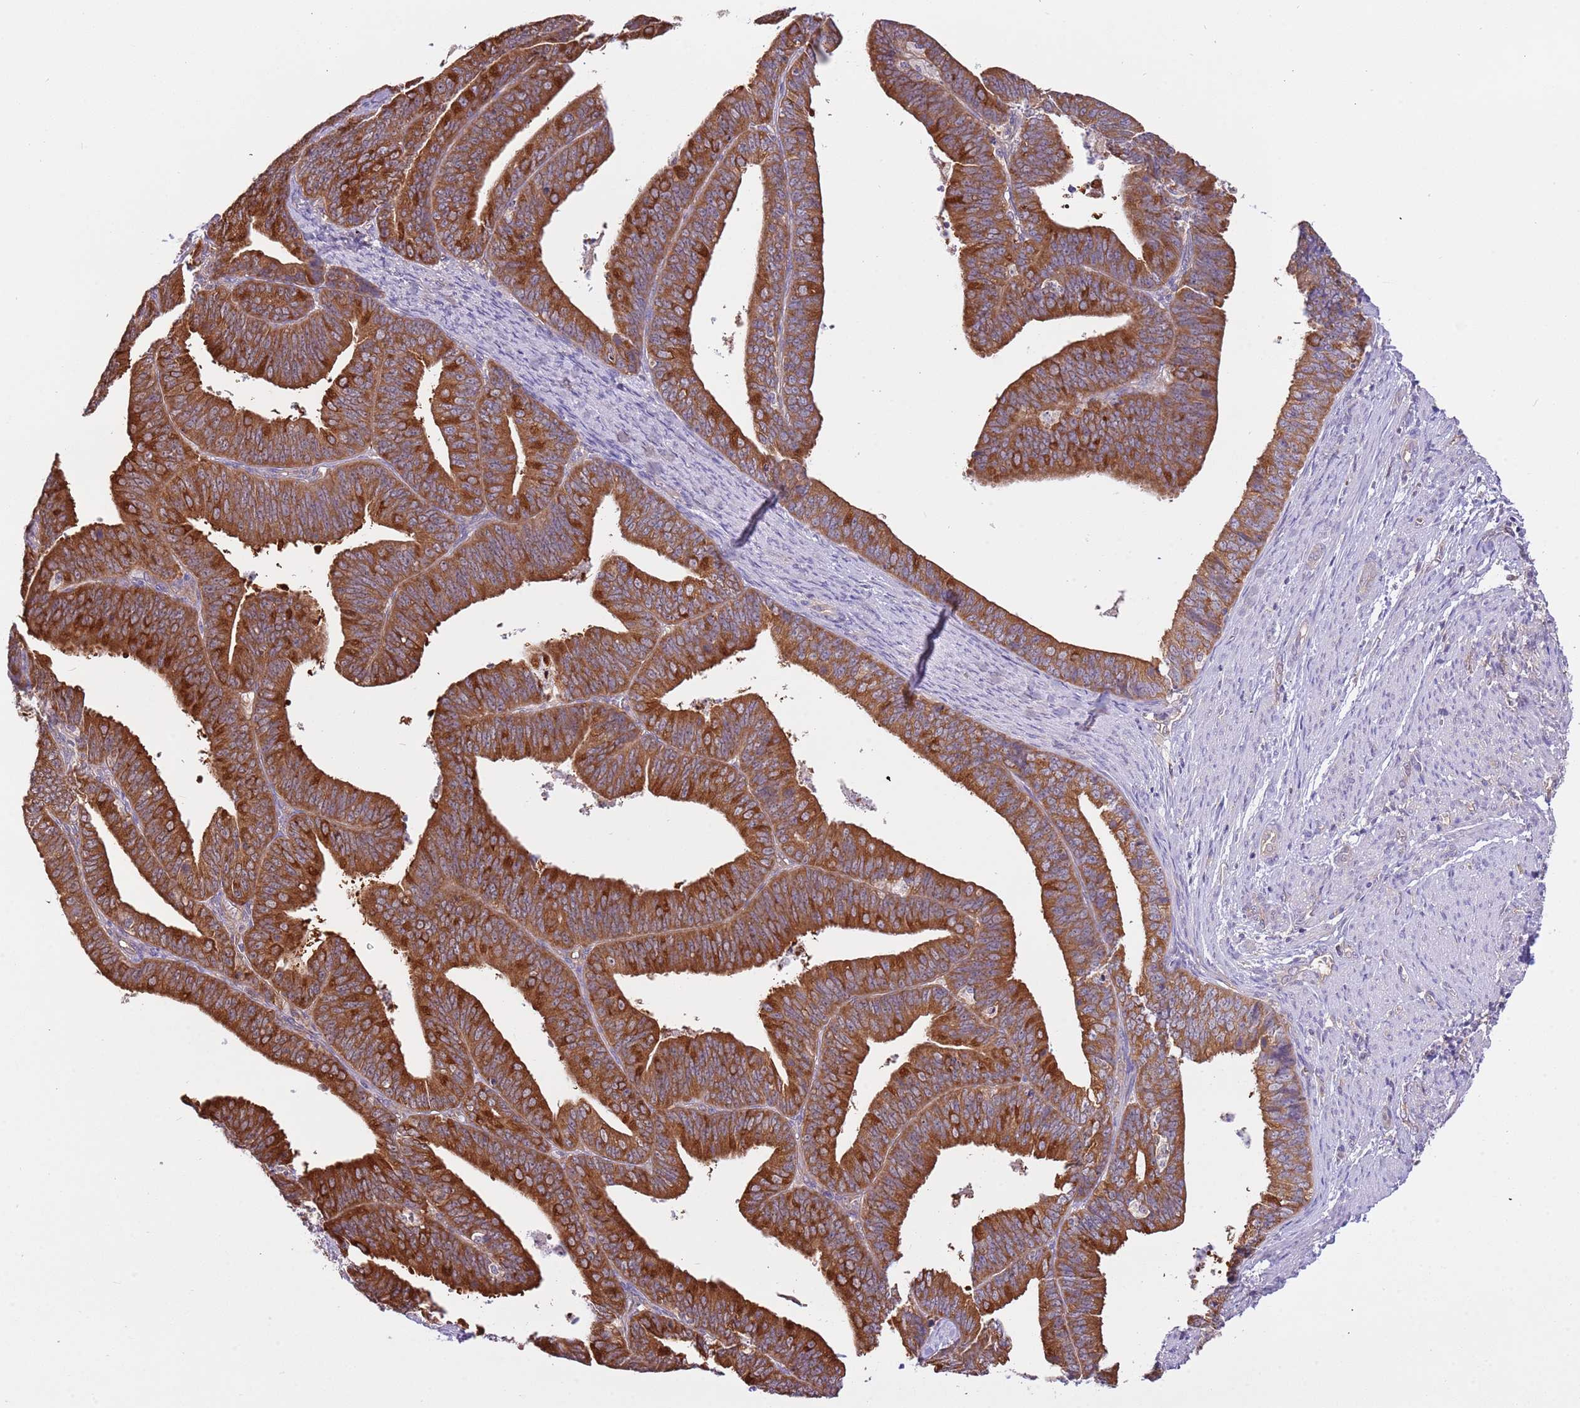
{"staining": {"intensity": "strong", "quantity": ">75%", "location": "cytoplasmic/membranous"}, "tissue": "endometrial cancer", "cell_type": "Tumor cells", "image_type": "cancer", "snomed": [{"axis": "morphology", "description": "Adenocarcinoma, NOS"}, {"axis": "topography", "description": "Endometrium"}], "caption": "Endometrial adenocarcinoma tissue demonstrates strong cytoplasmic/membranous staining in about >75% of tumor cells, visualized by immunohistochemistry. (DAB IHC with brightfield microscopy, high magnification).", "gene": "STIP1", "patient": {"sex": "female", "age": 73}}